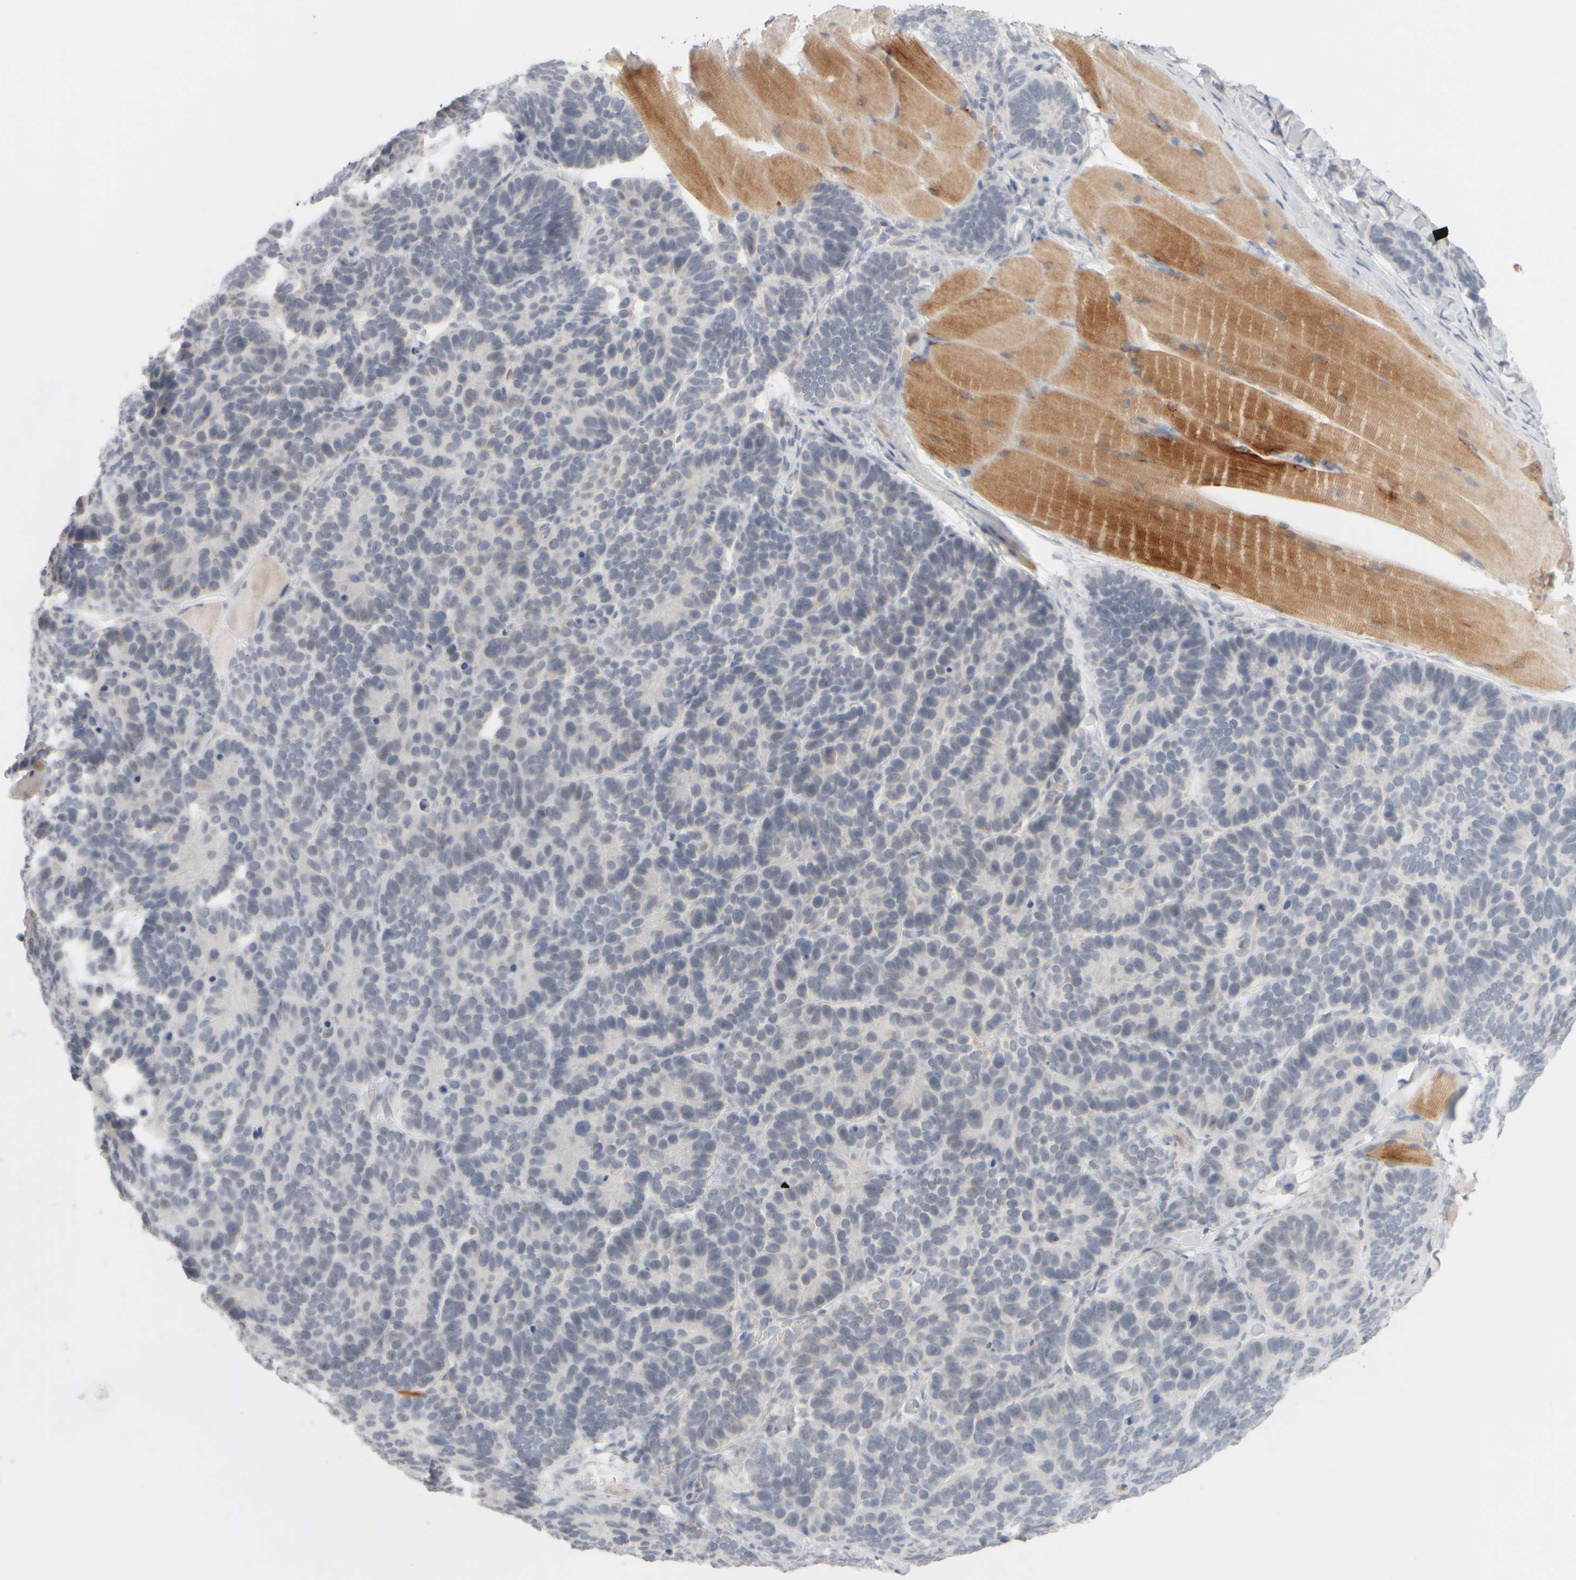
{"staining": {"intensity": "negative", "quantity": "none", "location": "none"}, "tissue": "skin cancer", "cell_type": "Tumor cells", "image_type": "cancer", "snomed": [{"axis": "morphology", "description": "Basal cell carcinoma"}, {"axis": "topography", "description": "Skin"}], "caption": "Immunohistochemistry micrograph of neoplastic tissue: skin basal cell carcinoma stained with DAB (3,3'-diaminobenzidine) displays no significant protein positivity in tumor cells.", "gene": "ZNF112", "patient": {"sex": "male", "age": 62}}